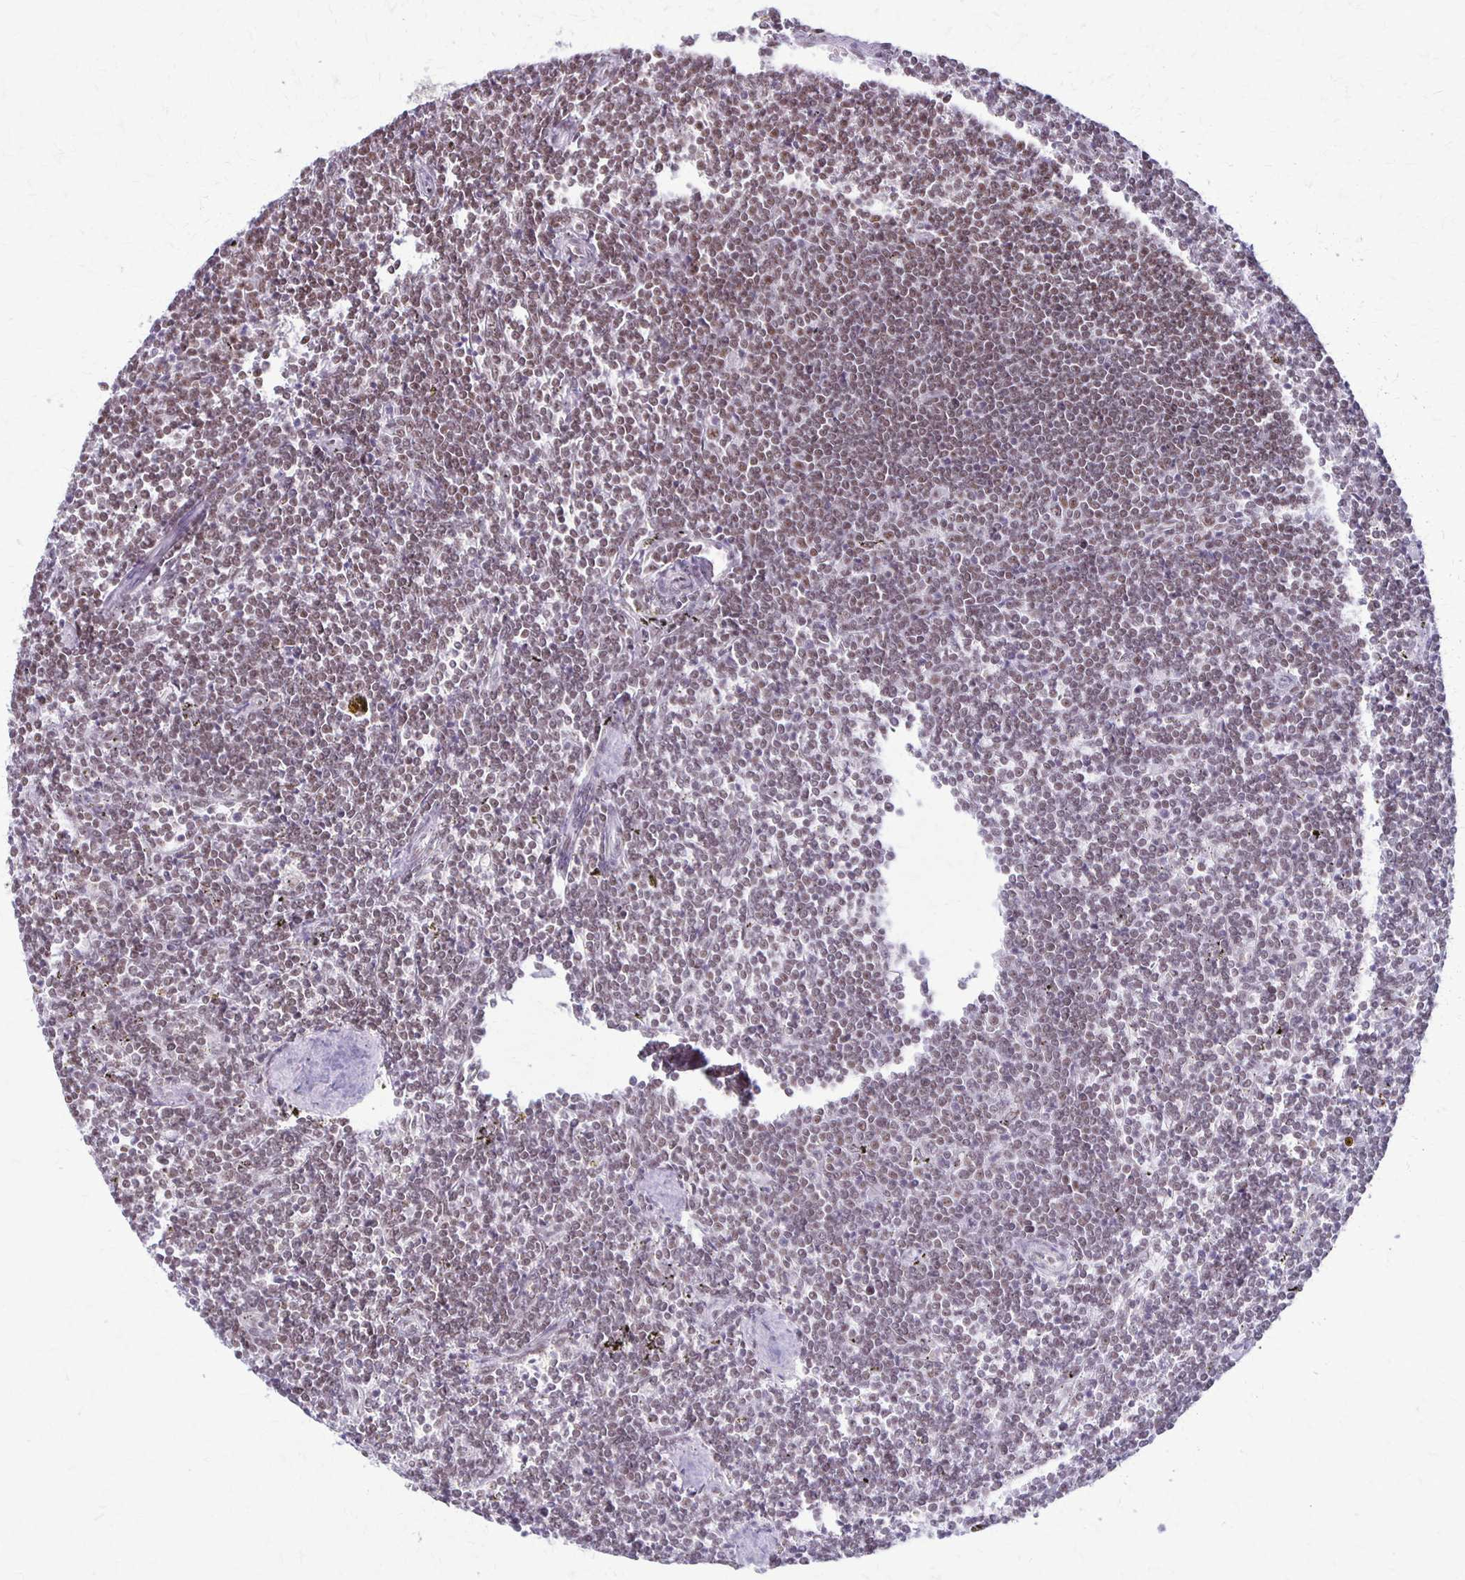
{"staining": {"intensity": "moderate", "quantity": "25%-75%", "location": "nuclear"}, "tissue": "lymphoma", "cell_type": "Tumor cells", "image_type": "cancer", "snomed": [{"axis": "morphology", "description": "Malignant lymphoma, non-Hodgkin's type, Low grade"}, {"axis": "topography", "description": "Spleen"}], "caption": "DAB (3,3'-diaminobenzidine) immunohistochemical staining of human malignant lymphoma, non-Hodgkin's type (low-grade) displays moderate nuclear protein positivity in approximately 25%-75% of tumor cells. The staining is performed using DAB (3,3'-diaminobenzidine) brown chromogen to label protein expression. The nuclei are counter-stained blue using hematoxylin.", "gene": "XRCC6", "patient": {"sex": "male", "age": 78}}